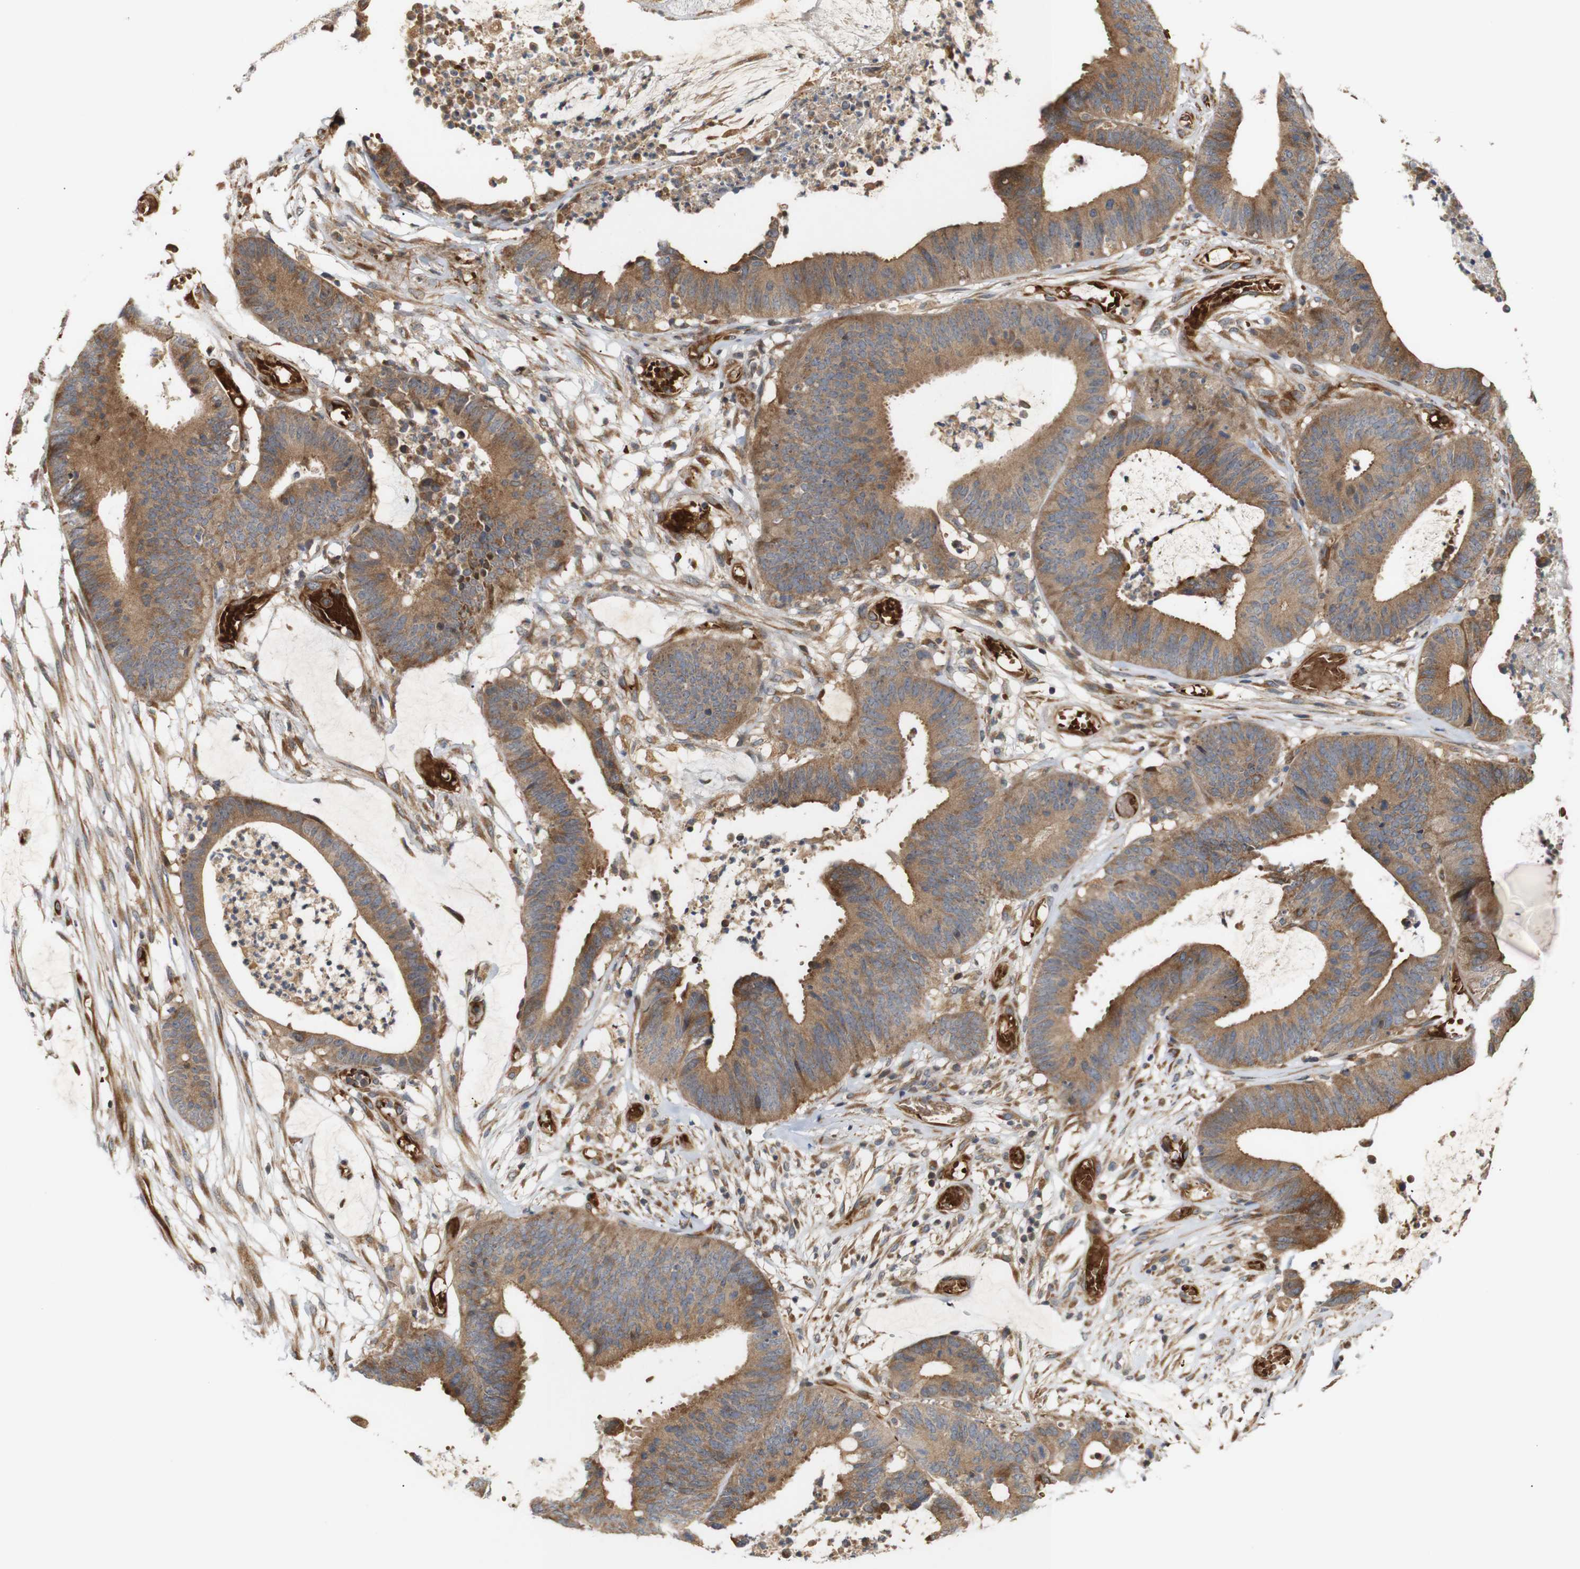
{"staining": {"intensity": "moderate", "quantity": ">75%", "location": "cytoplasmic/membranous"}, "tissue": "colorectal cancer", "cell_type": "Tumor cells", "image_type": "cancer", "snomed": [{"axis": "morphology", "description": "Adenocarcinoma, NOS"}, {"axis": "topography", "description": "Rectum"}], "caption": "Tumor cells demonstrate moderate cytoplasmic/membranous expression in approximately >75% of cells in colorectal cancer (adenocarcinoma). (Brightfield microscopy of DAB IHC at high magnification).", "gene": "RPTOR", "patient": {"sex": "female", "age": 66}}